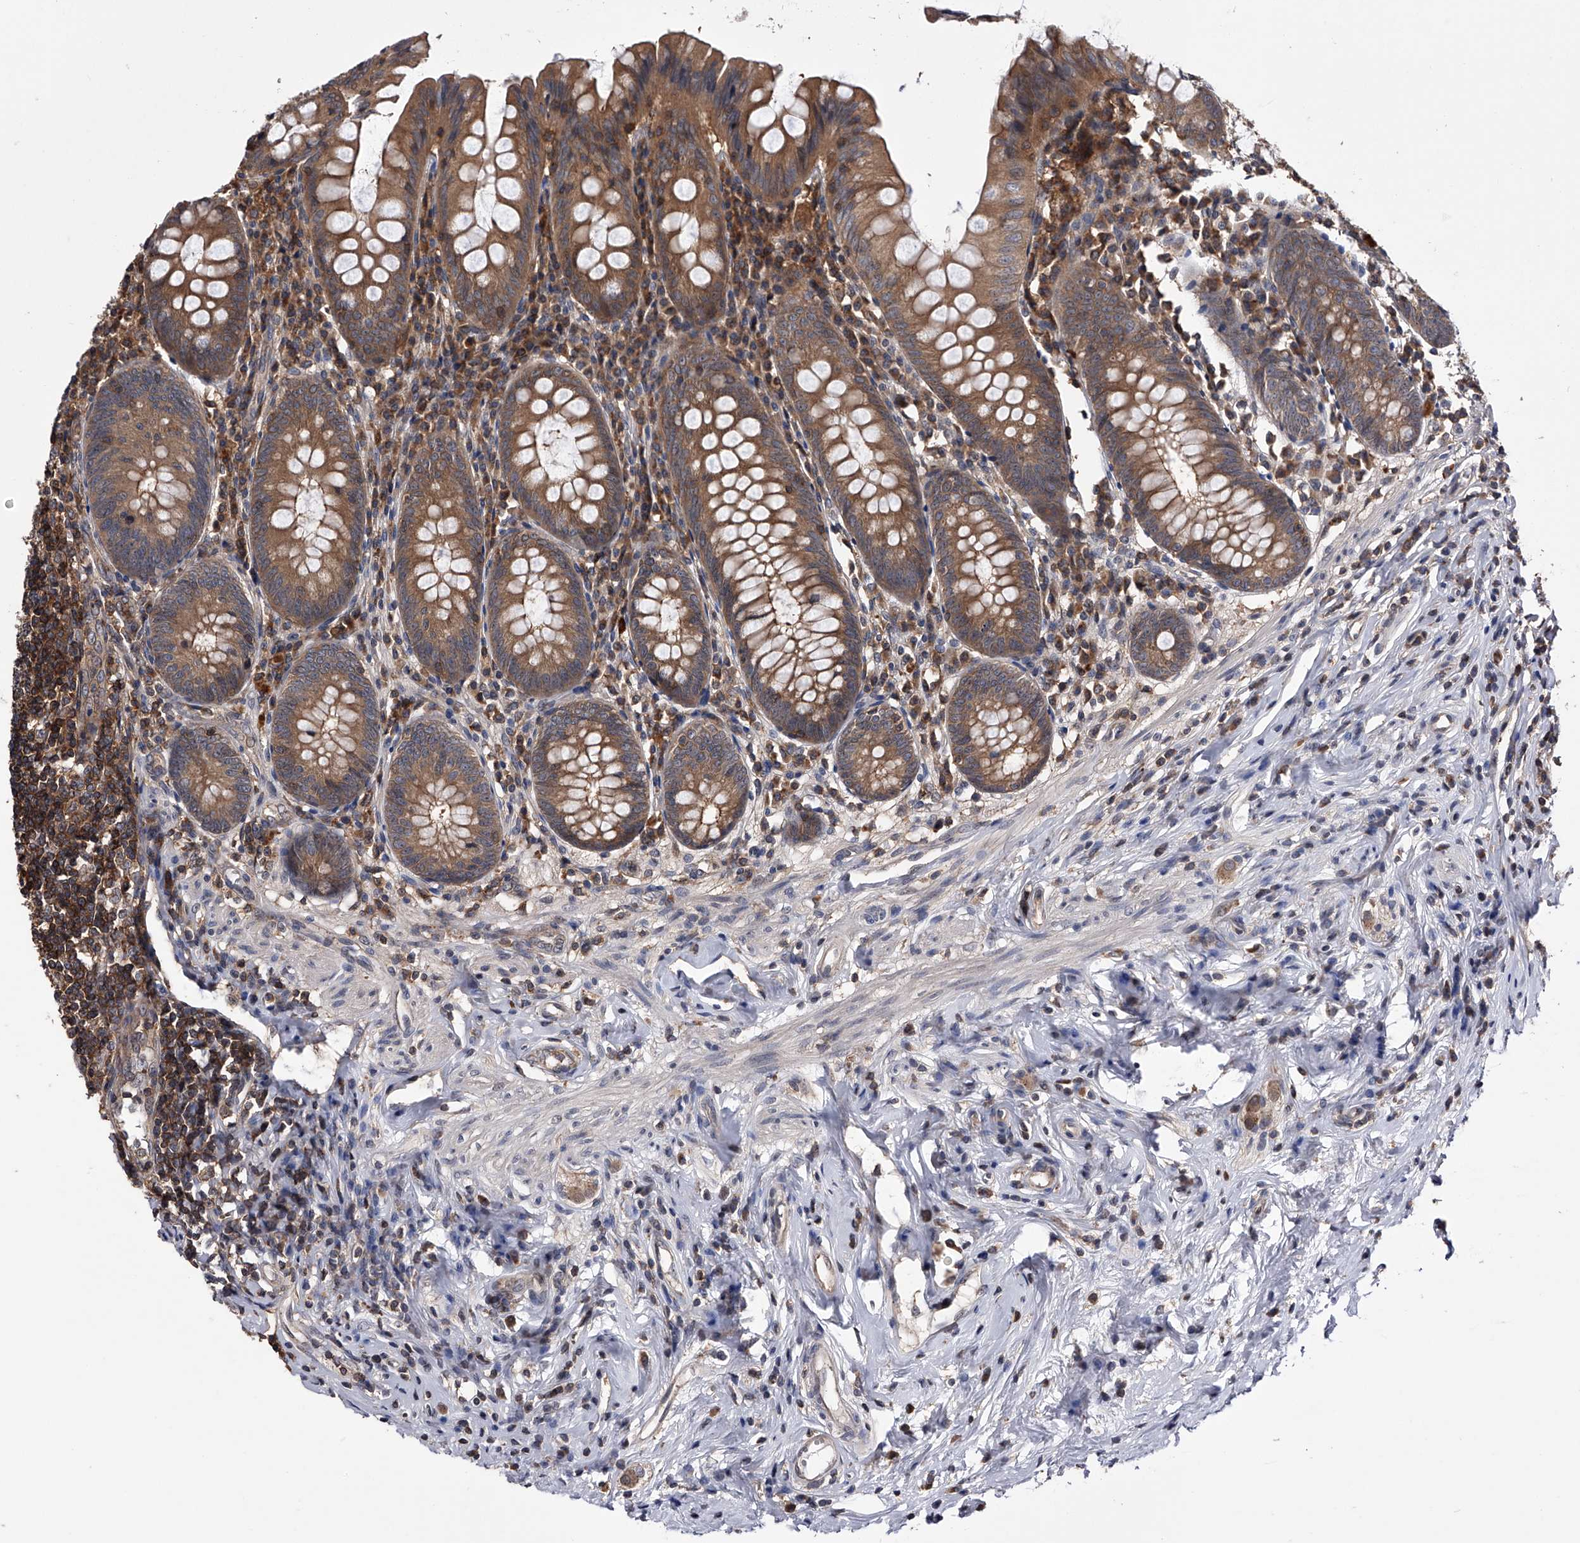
{"staining": {"intensity": "moderate", "quantity": ">75%", "location": "cytoplasmic/membranous"}, "tissue": "appendix", "cell_type": "Glandular cells", "image_type": "normal", "snomed": [{"axis": "morphology", "description": "Normal tissue, NOS"}, {"axis": "topography", "description": "Appendix"}], "caption": "The image displays immunohistochemical staining of benign appendix. There is moderate cytoplasmic/membranous expression is identified in approximately >75% of glandular cells. The staining is performed using DAB (3,3'-diaminobenzidine) brown chromogen to label protein expression. The nuclei are counter-stained blue using hematoxylin.", "gene": "PAN3", "patient": {"sex": "female", "age": 54}}